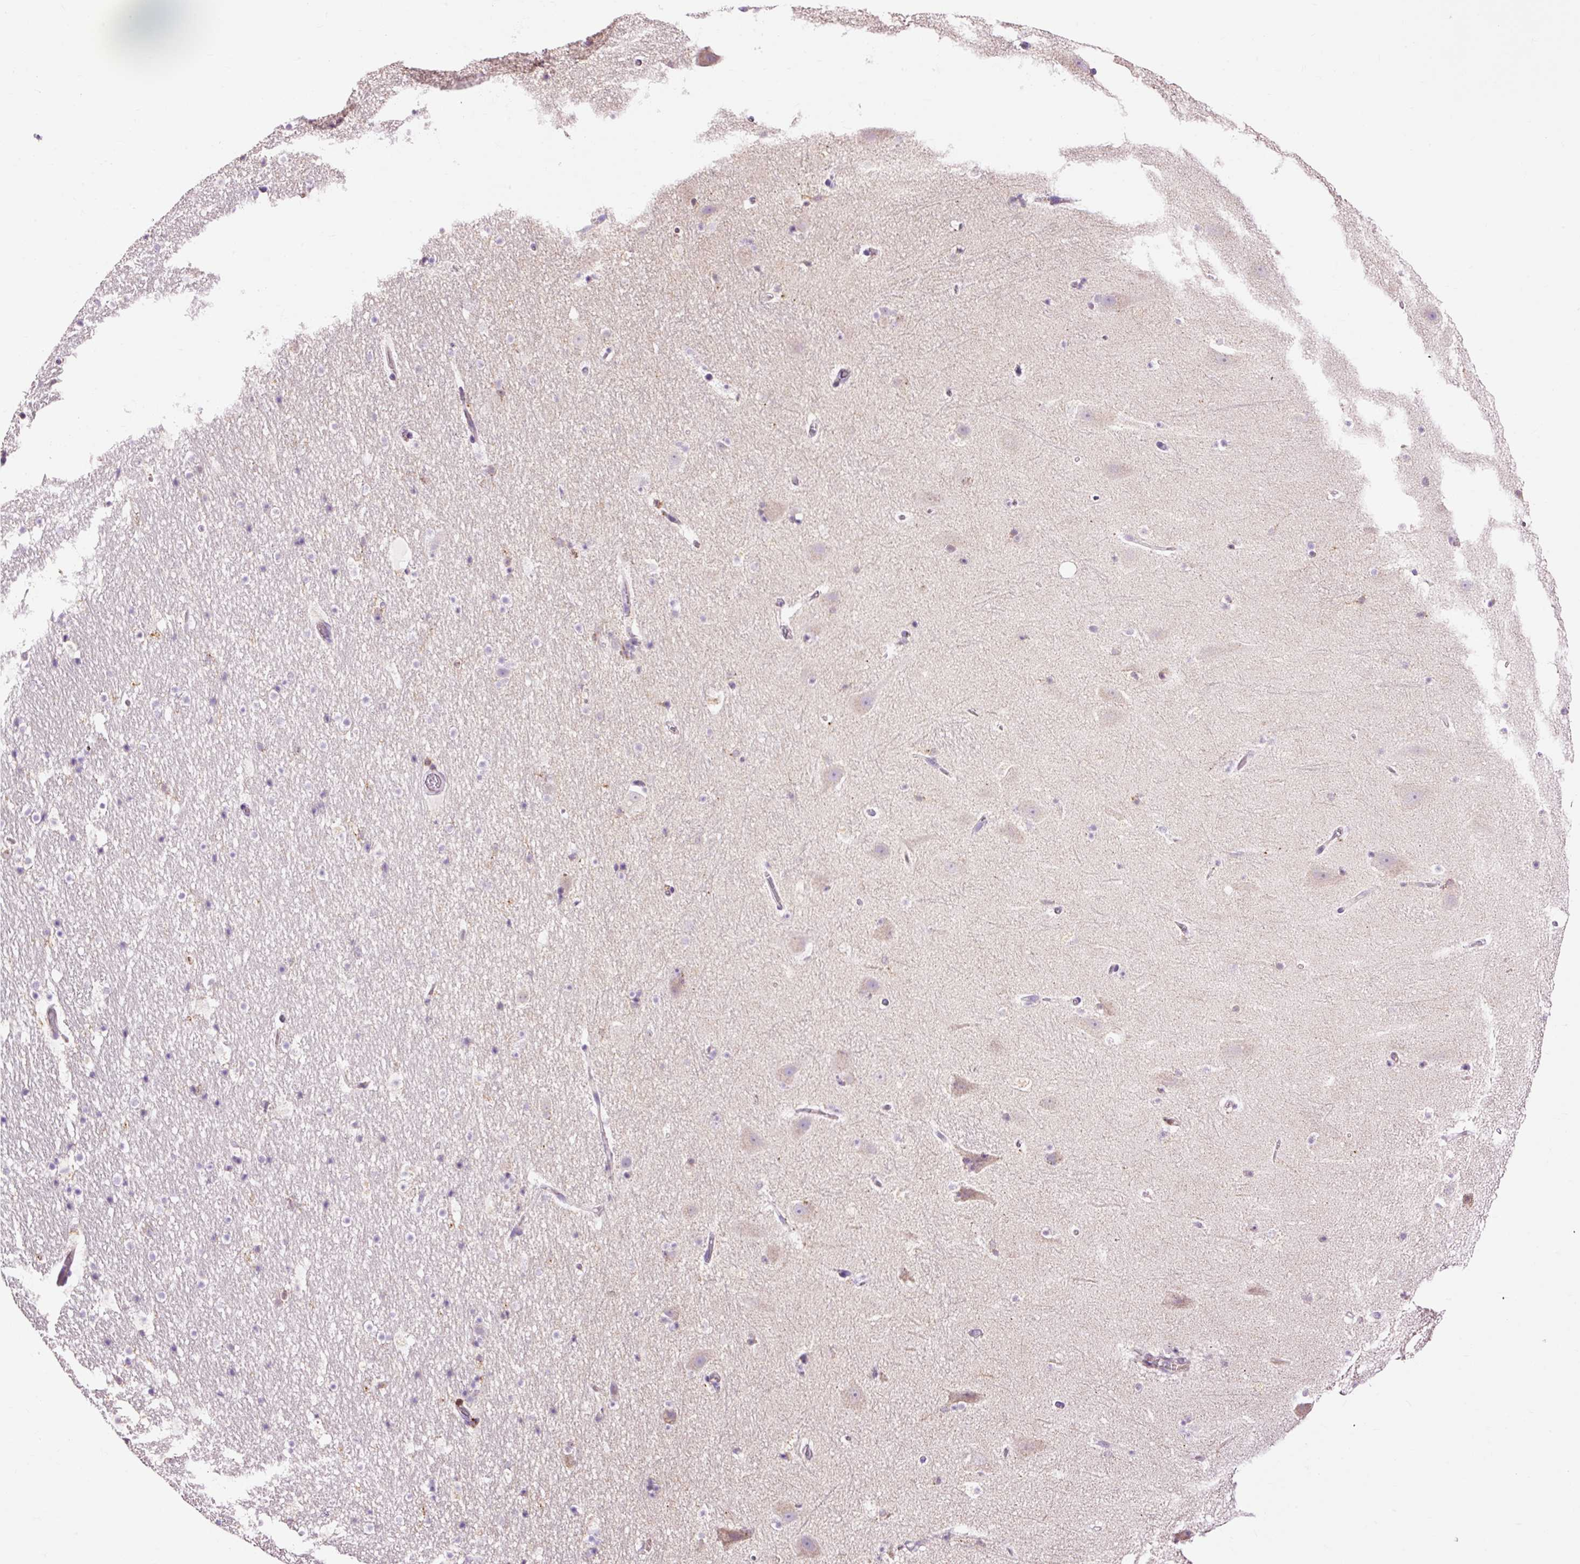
{"staining": {"intensity": "negative", "quantity": "none", "location": "none"}, "tissue": "hippocampus", "cell_type": "Glial cells", "image_type": "normal", "snomed": [{"axis": "morphology", "description": "Normal tissue, NOS"}, {"axis": "topography", "description": "Hippocampus"}], "caption": "Immunohistochemistry micrograph of normal hippocampus: human hippocampus stained with DAB (3,3'-diaminobenzidine) reveals no significant protein positivity in glial cells.", "gene": "CD83", "patient": {"sex": "male", "age": 37}}